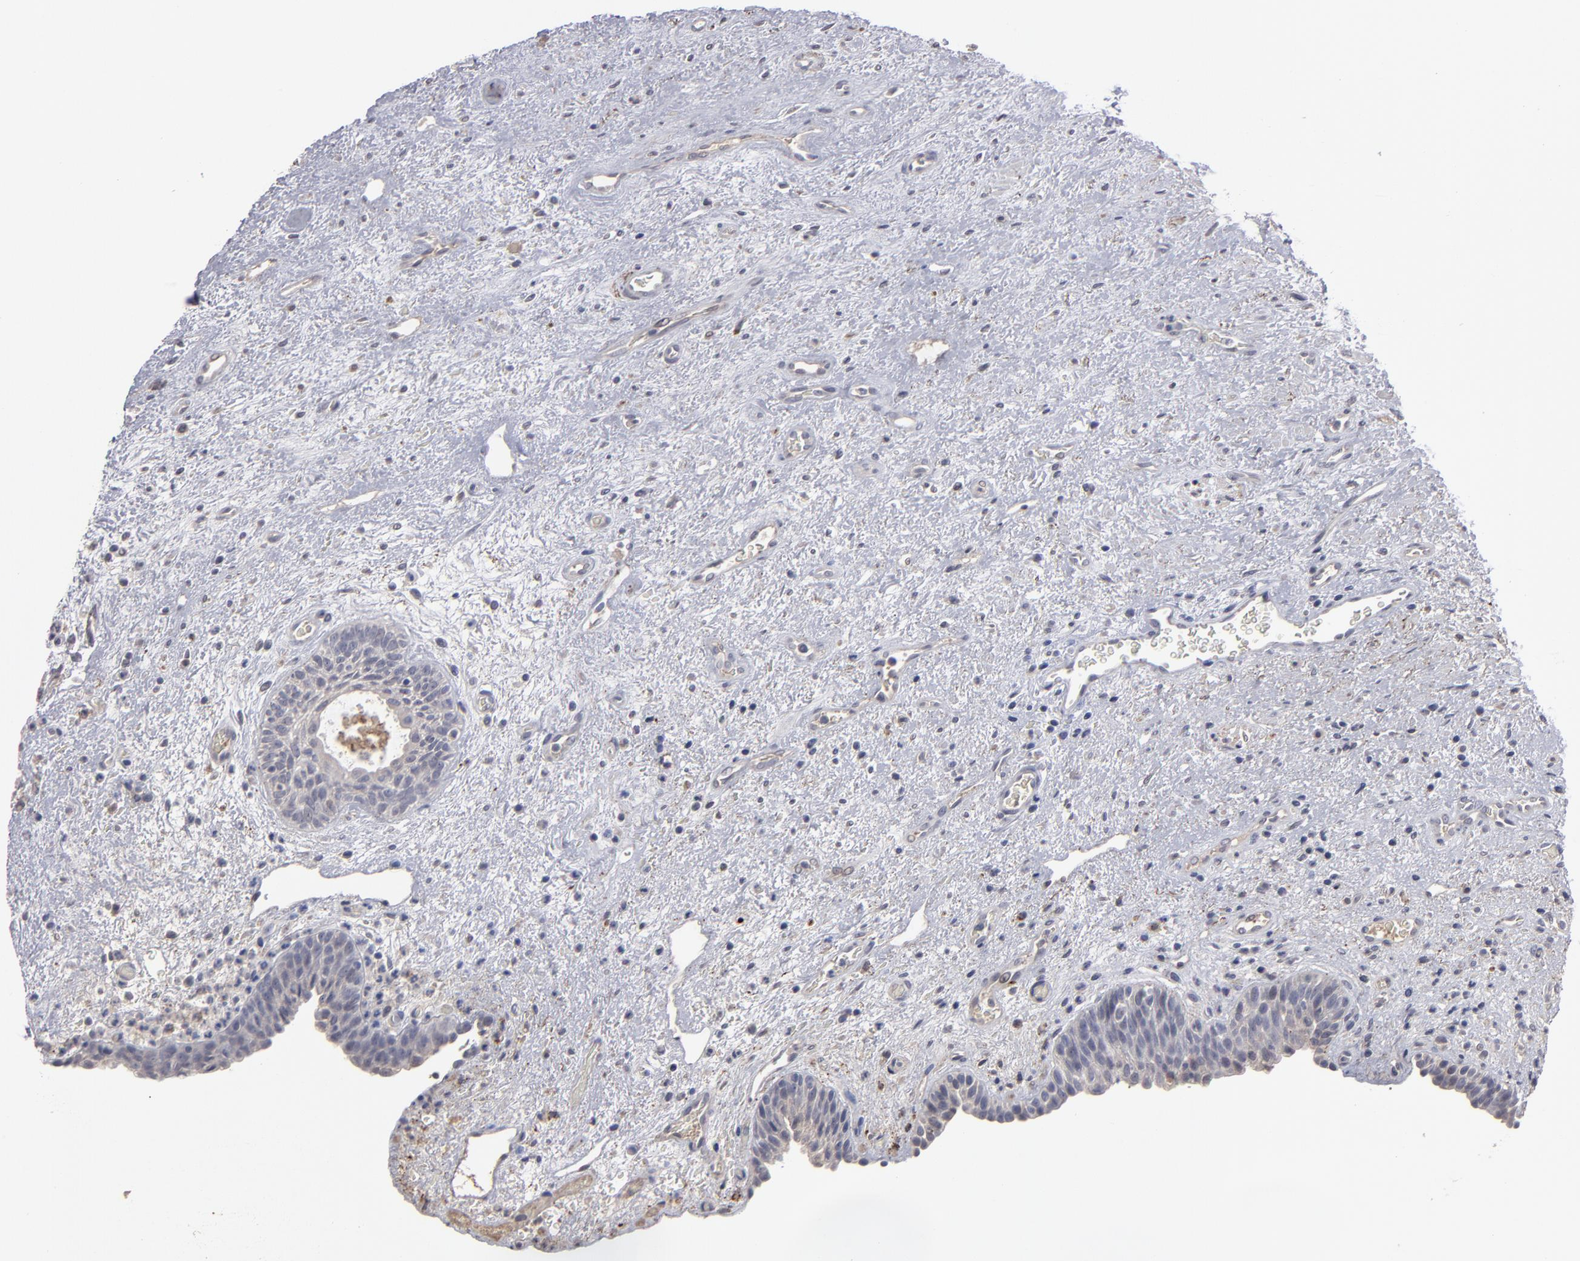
{"staining": {"intensity": "weak", "quantity": "<25%", "location": "cytoplasmic/membranous"}, "tissue": "urinary bladder", "cell_type": "Urothelial cells", "image_type": "normal", "snomed": [{"axis": "morphology", "description": "Normal tissue, NOS"}, {"axis": "topography", "description": "Urinary bladder"}], "caption": "DAB immunohistochemical staining of benign human urinary bladder shows no significant expression in urothelial cells.", "gene": "GPM6B", "patient": {"sex": "male", "age": 48}}